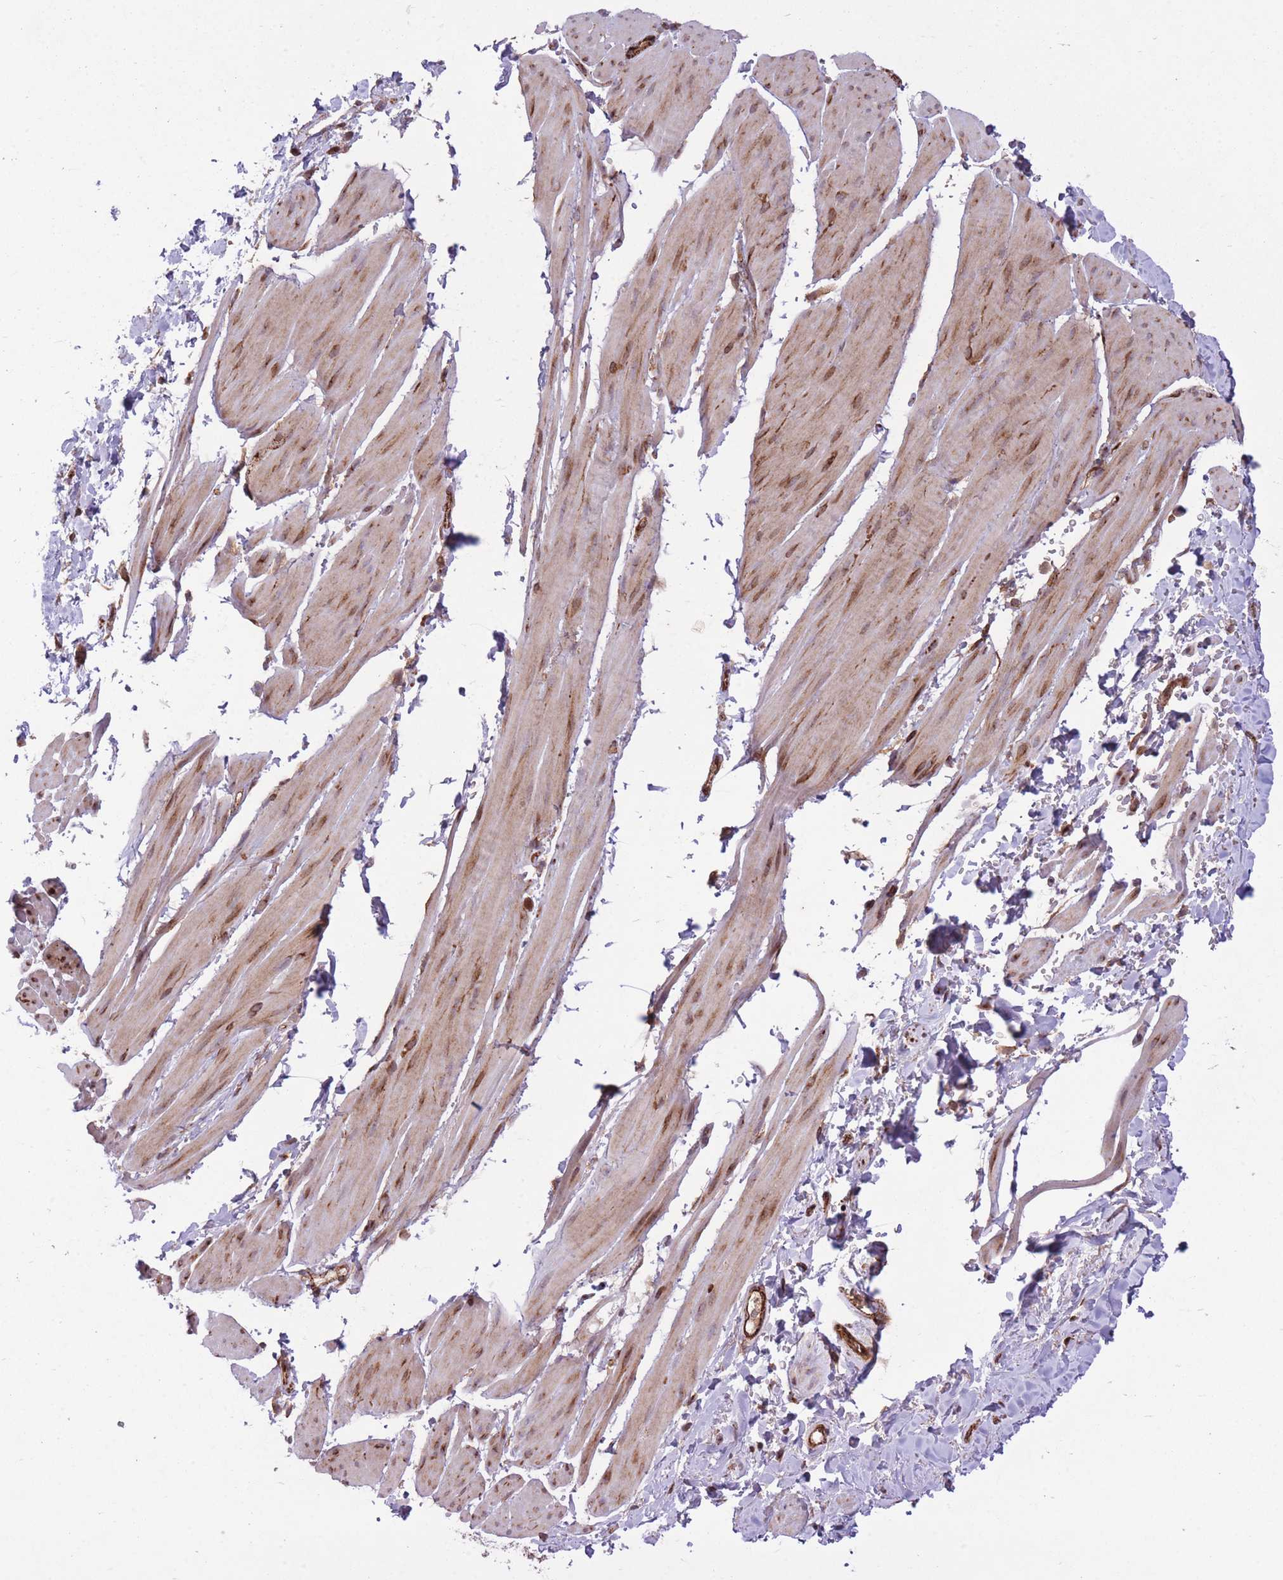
{"staining": {"intensity": "moderate", "quantity": ">75%", "location": "cytoplasmic/membranous"}, "tissue": "smooth muscle", "cell_type": "Smooth muscle cells", "image_type": "normal", "snomed": [{"axis": "morphology", "description": "Normal tissue, NOS"}, {"axis": "topography", "description": "Smooth muscle"}, {"axis": "topography", "description": "Peripheral nerve tissue"}], "caption": "A brown stain shows moderate cytoplasmic/membranous expression of a protein in smooth muscle cells of unremarkable smooth muscle. The staining was performed using DAB, with brown indicating positive protein expression. Nuclei are stained blue with hematoxylin.", "gene": "CISH", "patient": {"sex": "male", "age": 69}}